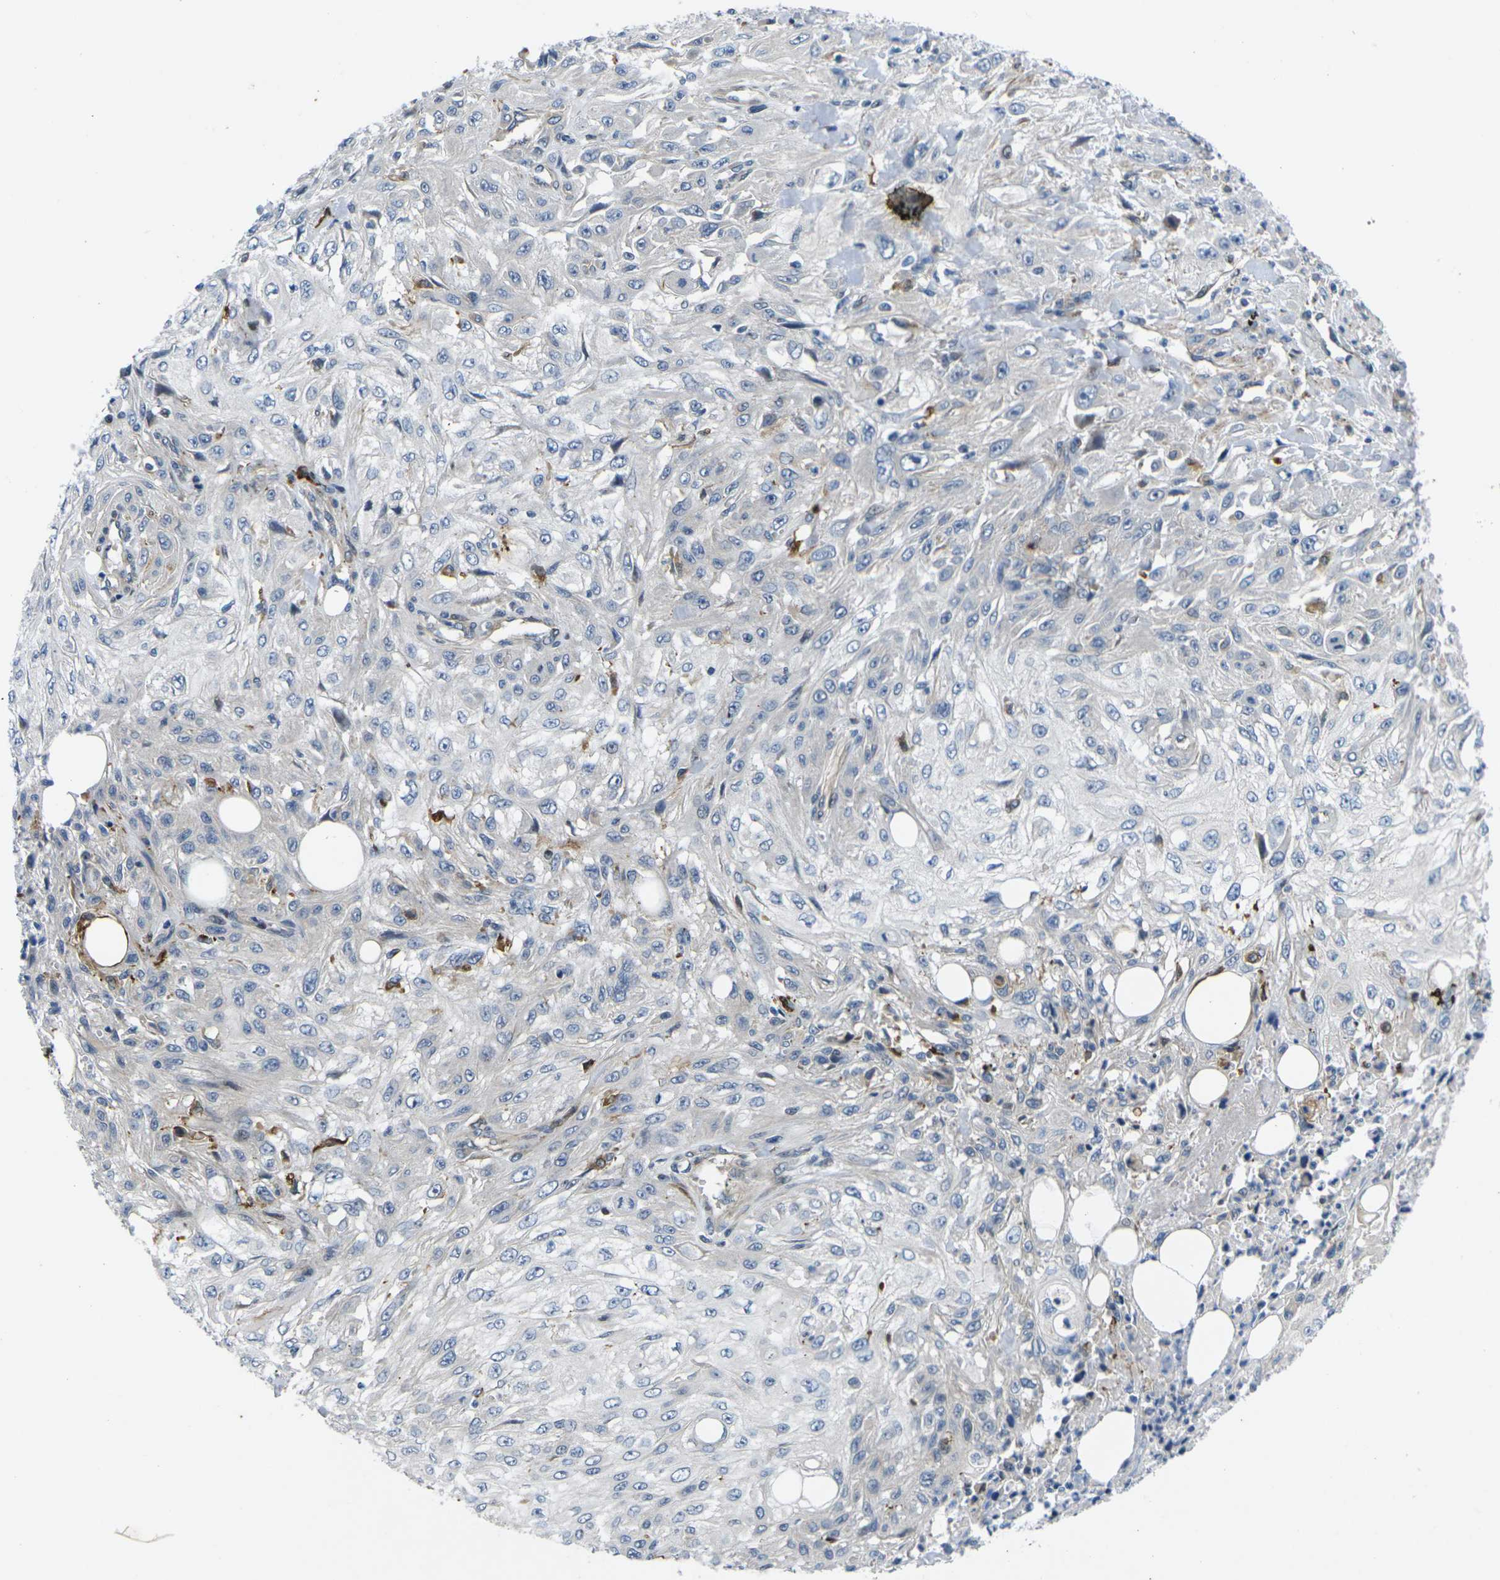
{"staining": {"intensity": "negative", "quantity": "none", "location": "none"}, "tissue": "skin cancer", "cell_type": "Tumor cells", "image_type": "cancer", "snomed": [{"axis": "morphology", "description": "Squamous cell carcinoma, NOS"}, {"axis": "topography", "description": "Skin"}], "caption": "Immunohistochemical staining of skin squamous cell carcinoma exhibits no significant staining in tumor cells.", "gene": "ROBO2", "patient": {"sex": "male", "age": 75}}